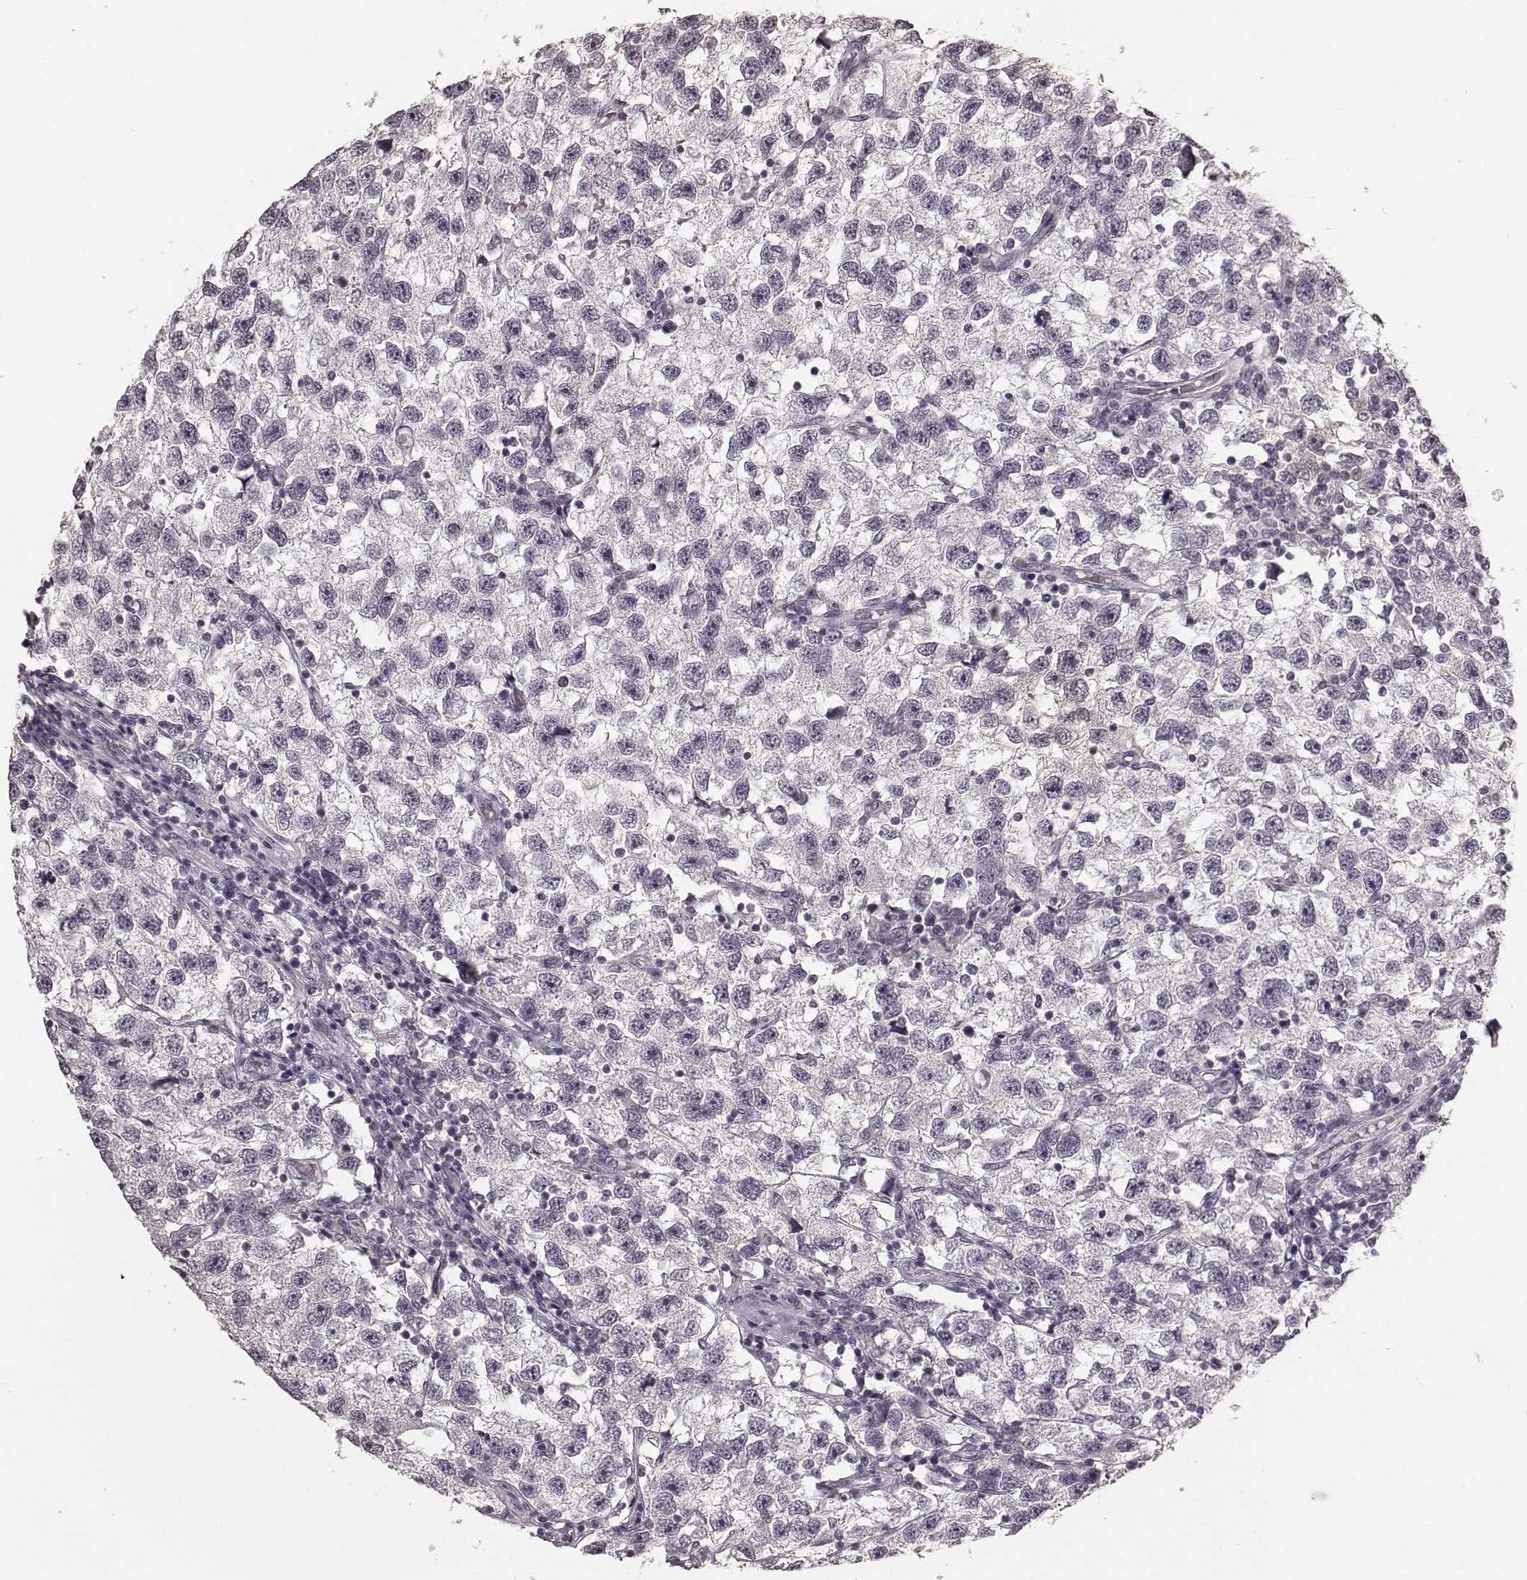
{"staining": {"intensity": "negative", "quantity": "none", "location": "none"}, "tissue": "testis cancer", "cell_type": "Tumor cells", "image_type": "cancer", "snomed": [{"axis": "morphology", "description": "Seminoma, NOS"}, {"axis": "topography", "description": "Testis"}], "caption": "DAB (3,3'-diaminobenzidine) immunohistochemical staining of testis seminoma demonstrates no significant expression in tumor cells.", "gene": "RIT2", "patient": {"sex": "male", "age": 26}}